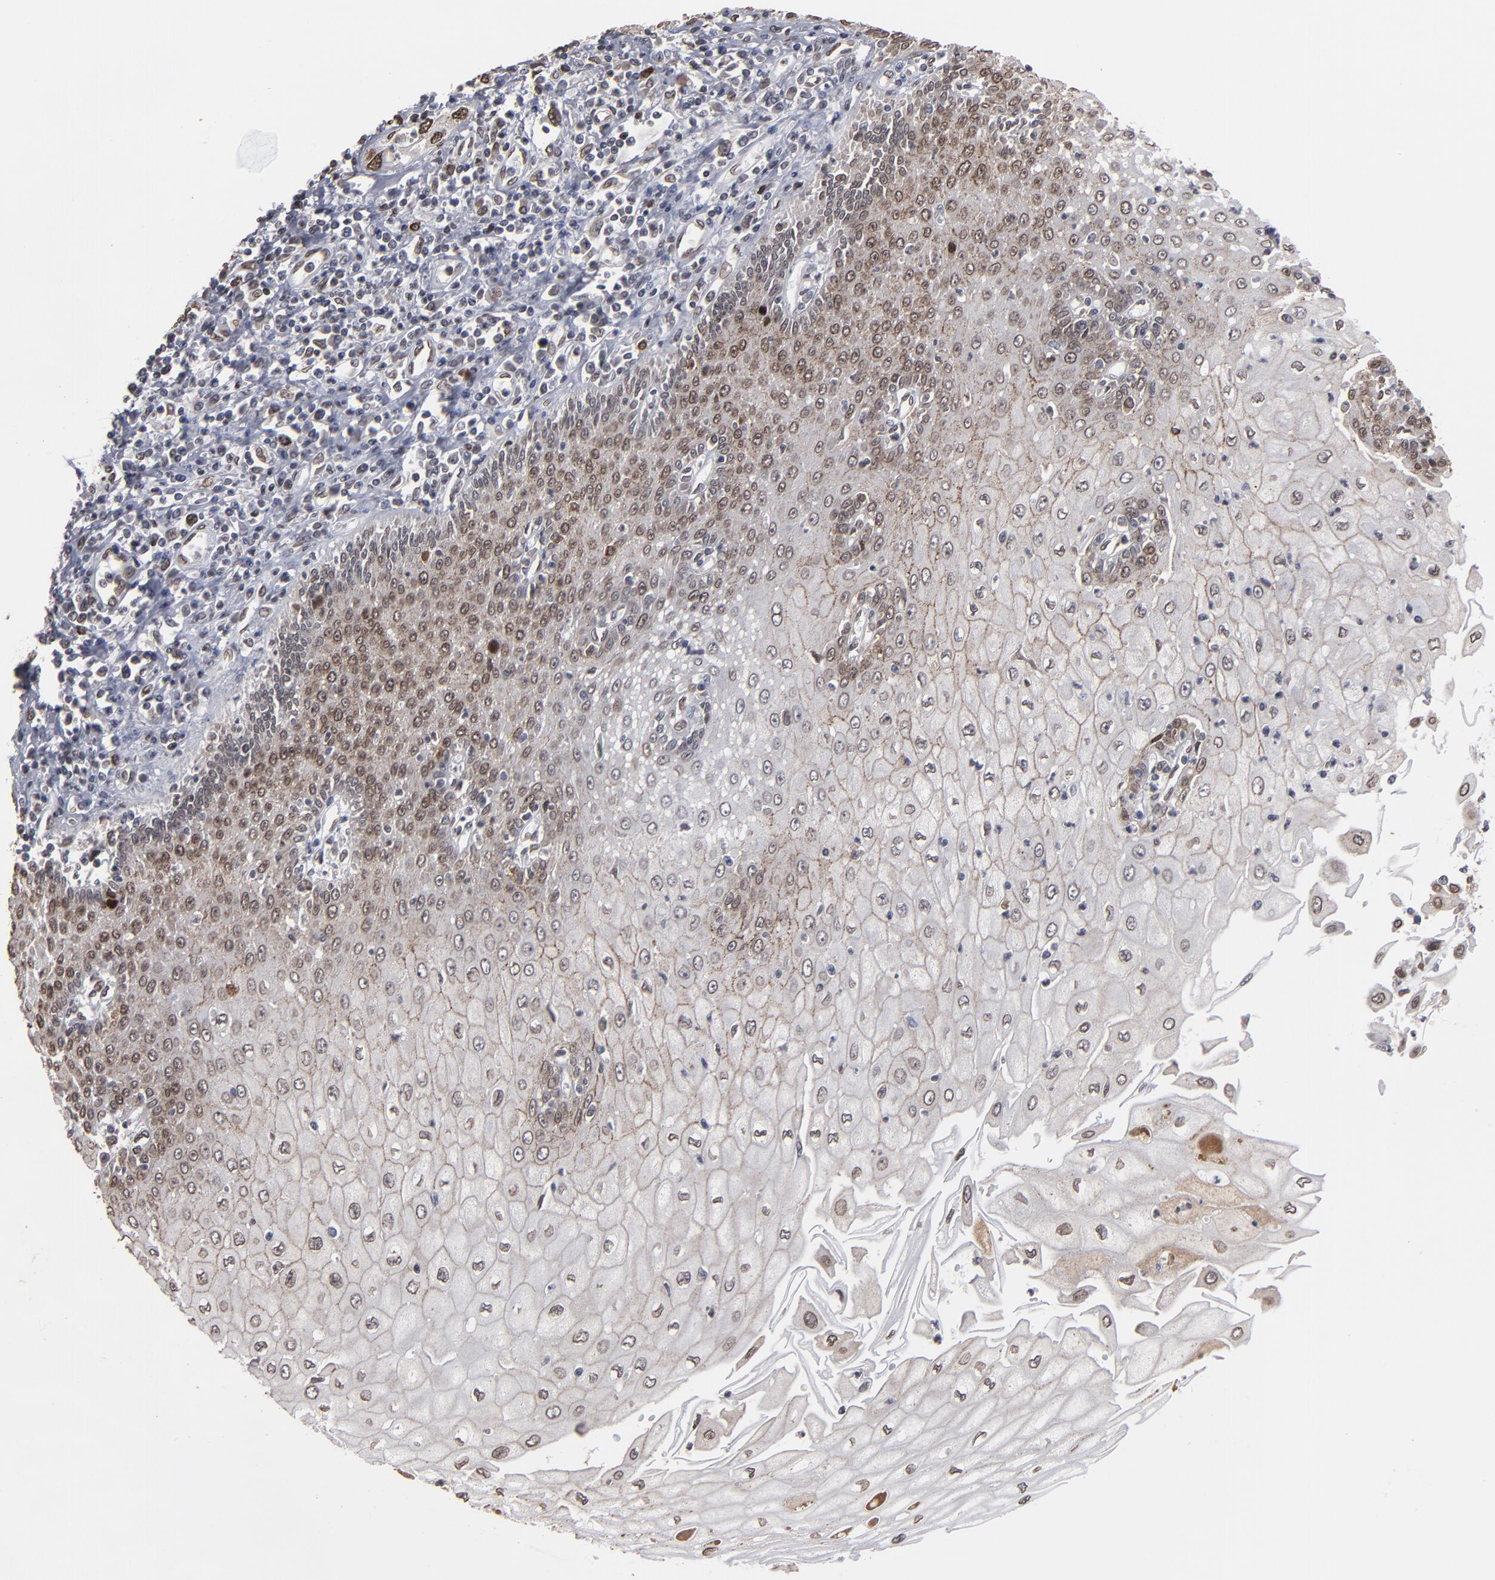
{"staining": {"intensity": "moderate", "quantity": "25%-75%", "location": "cytoplasmic/membranous,nuclear"}, "tissue": "esophagus", "cell_type": "Squamous epithelial cells", "image_type": "normal", "snomed": [{"axis": "morphology", "description": "Normal tissue, NOS"}, {"axis": "topography", "description": "Esophagus"}], "caption": "Immunohistochemistry (IHC) (DAB) staining of normal esophagus reveals moderate cytoplasmic/membranous,nuclear protein positivity in approximately 25%-75% of squamous epithelial cells. (IHC, brightfield microscopy, high magnification).", "gene": "BAZ1A", "patient": {"sex": "male", "age": 65}}